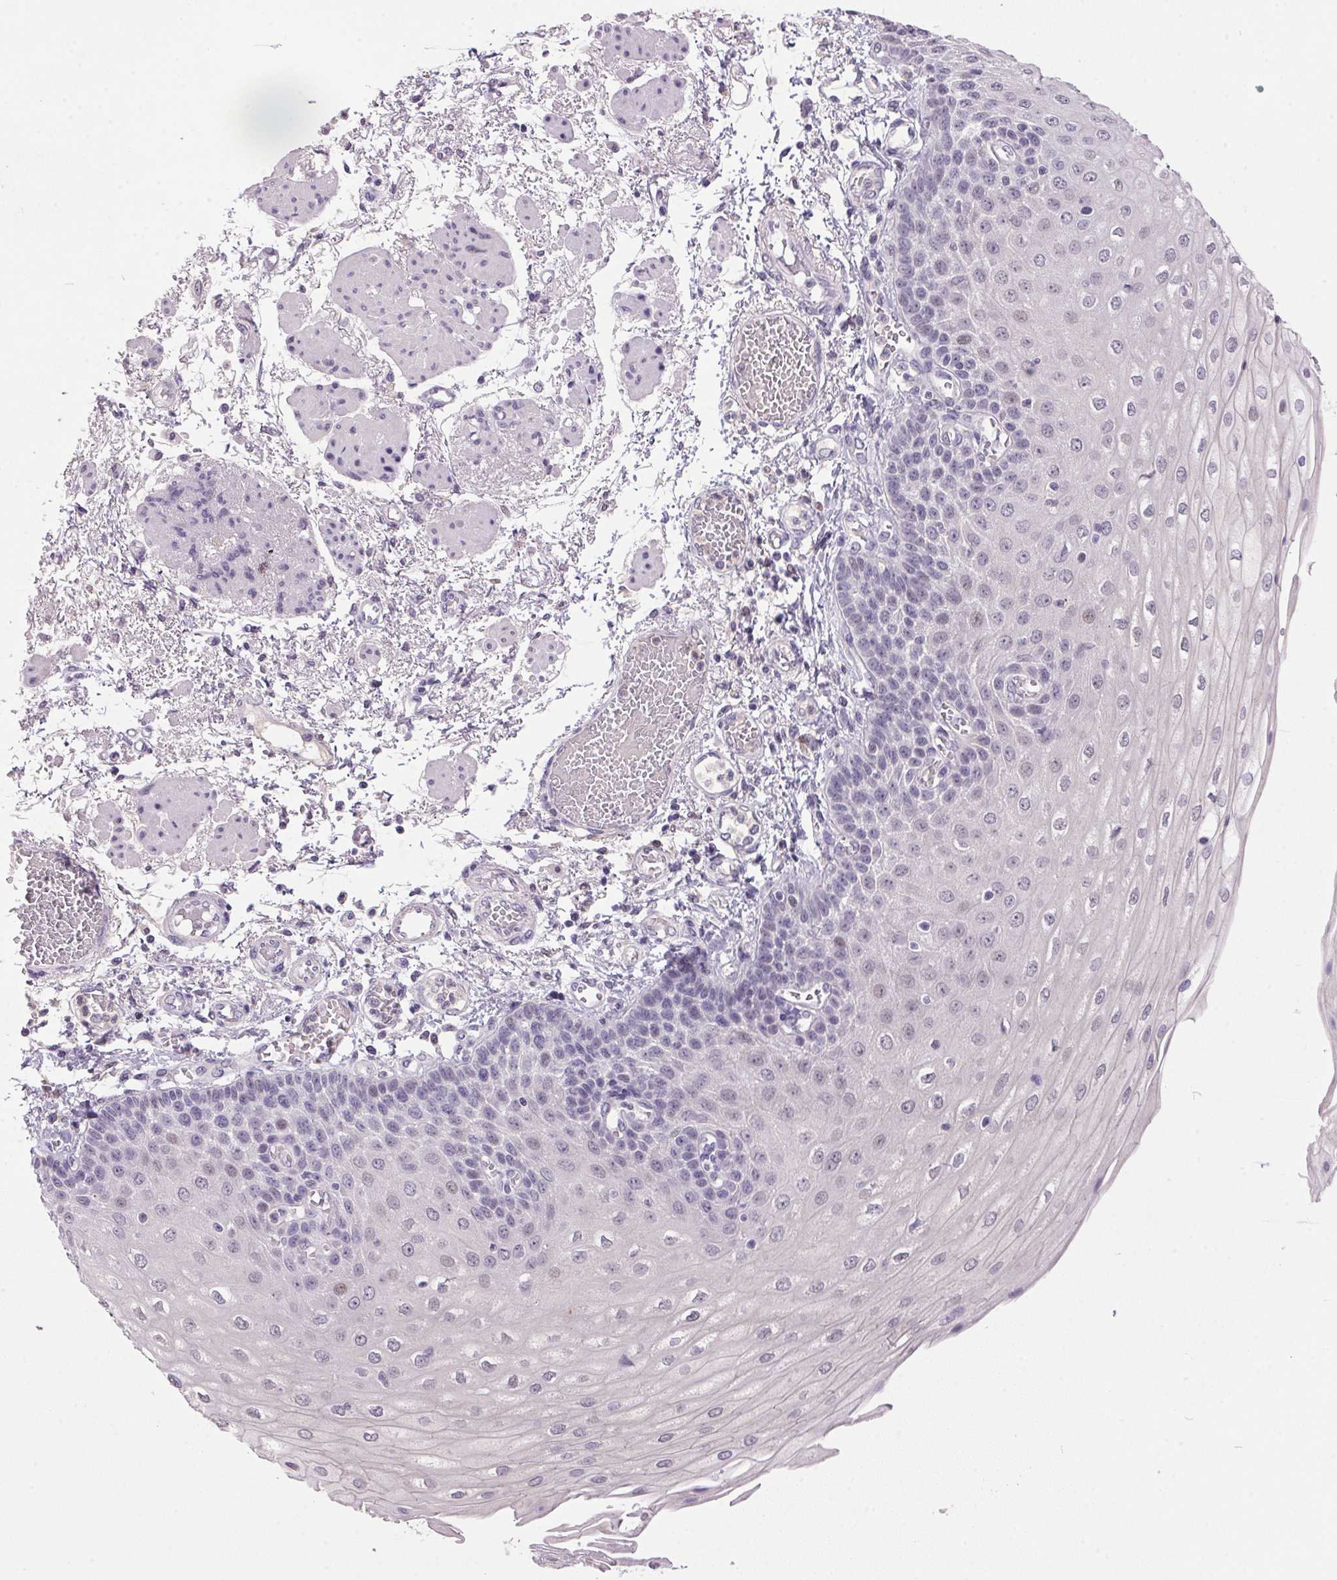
{"staining": {"intensity": "weak", "quantity": "<25%", "location": "nuclear"}, "tissue": "esophagus", "cell_type": "Squamous epithelial cells", "image_type": "normal", "snomed": [{"axis": "morphology", "description": "Normal tissue, NOS"}, {"axis": "morphology", "description": "Adenocarcinoma, NOS"}, {"axis": "topography", "description": "Esophagus"}], "caption": "Squamous epithelial cells show no significant positivity in normal esophagus.", "gene": "TRDN", "patient": {"sex": "male", "age": 81}}